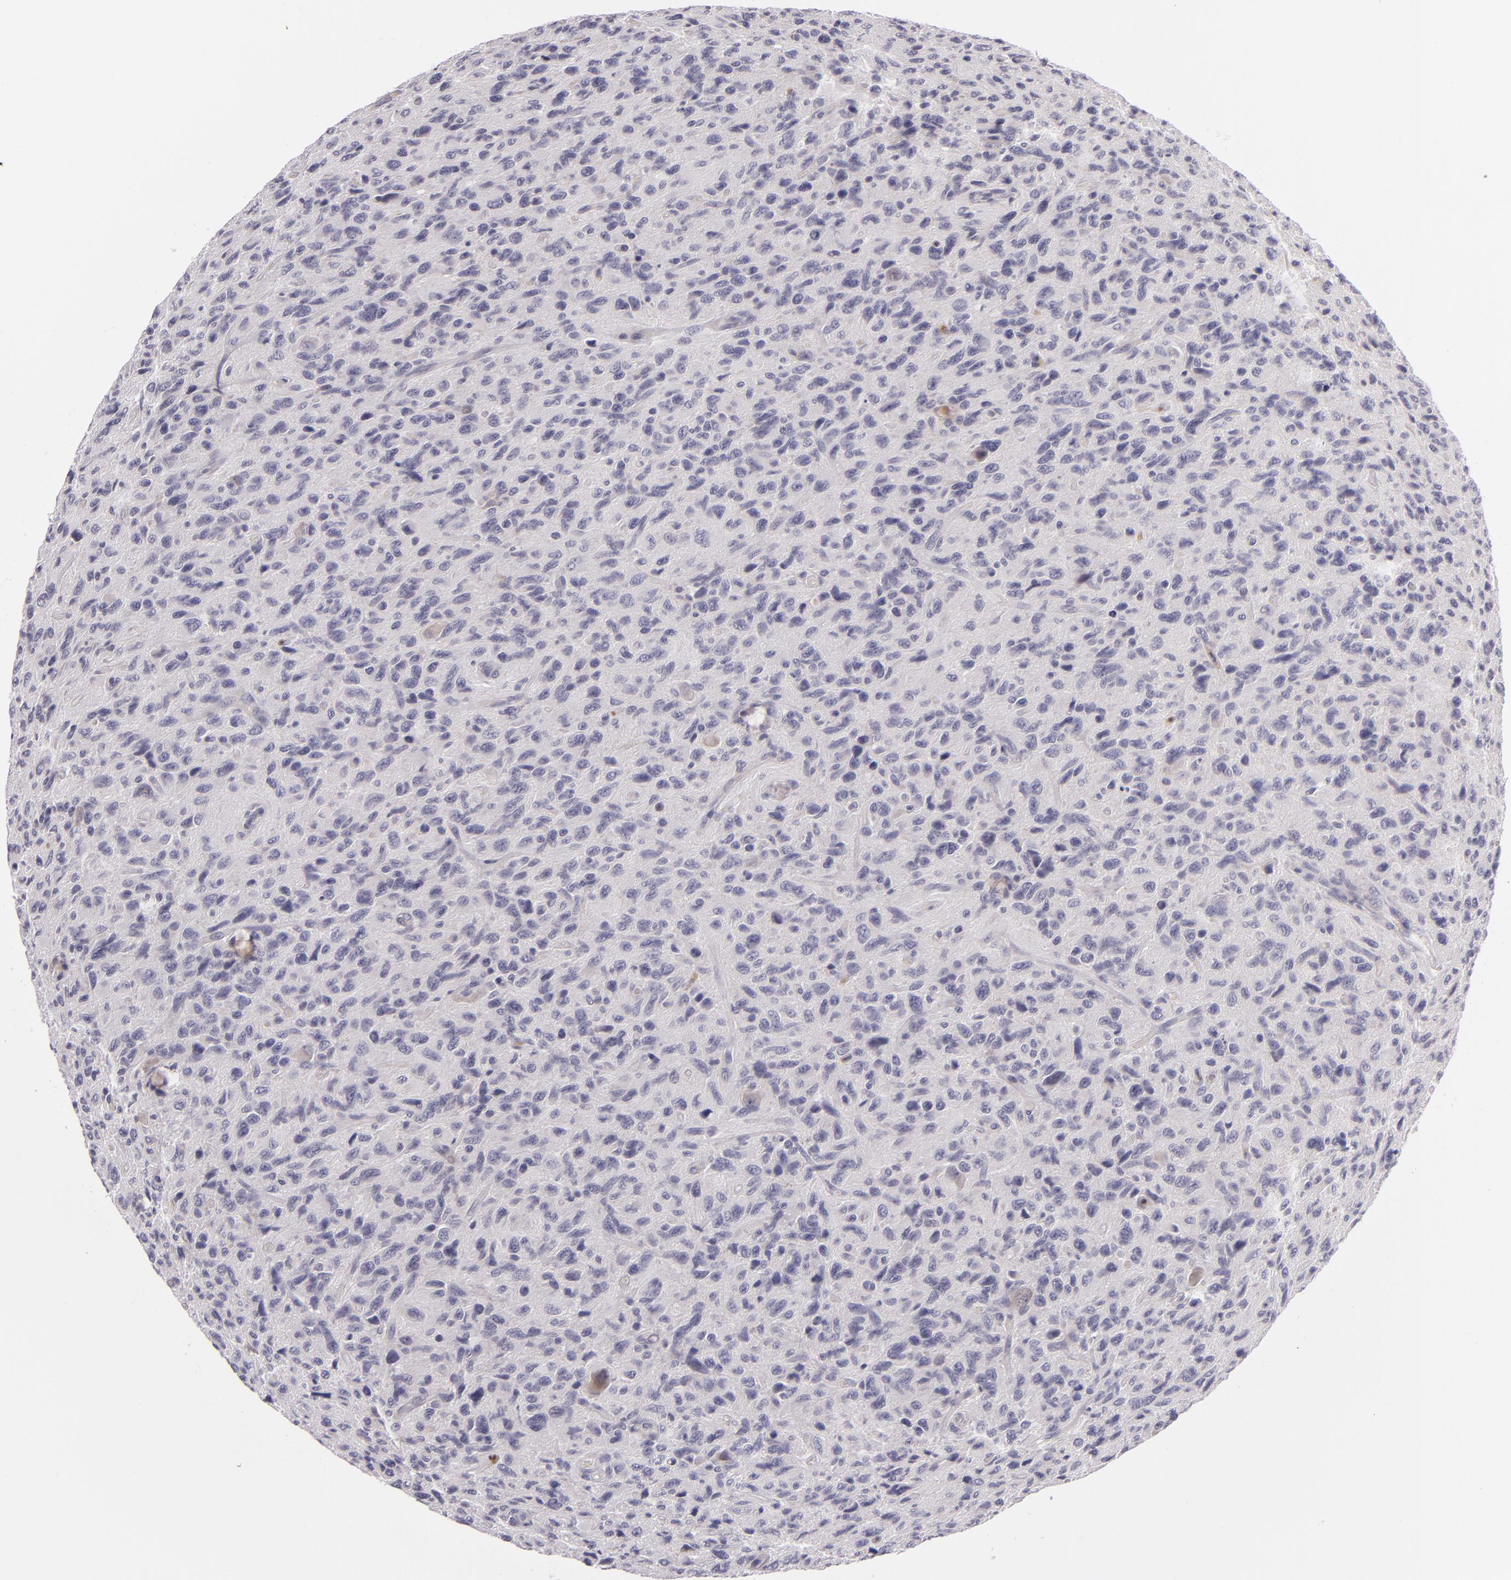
{"staining": {"intensity": "negative", "quantity": "none", "location": "none"}, "tissue": "glioma", "cell_type": "Tumor cells", "image_type": "cancer", "snomed": [{"axis": "morphology", "description": "Glioma, malignant, High grade"}, {"axis": "topography", "description": "Brain"}], "caption": "Photomicrograph shows no significant protein staining in tumor cells of glioma.", "gene": "FAM181A", "patient": {"sex": "female", "age": 60}}